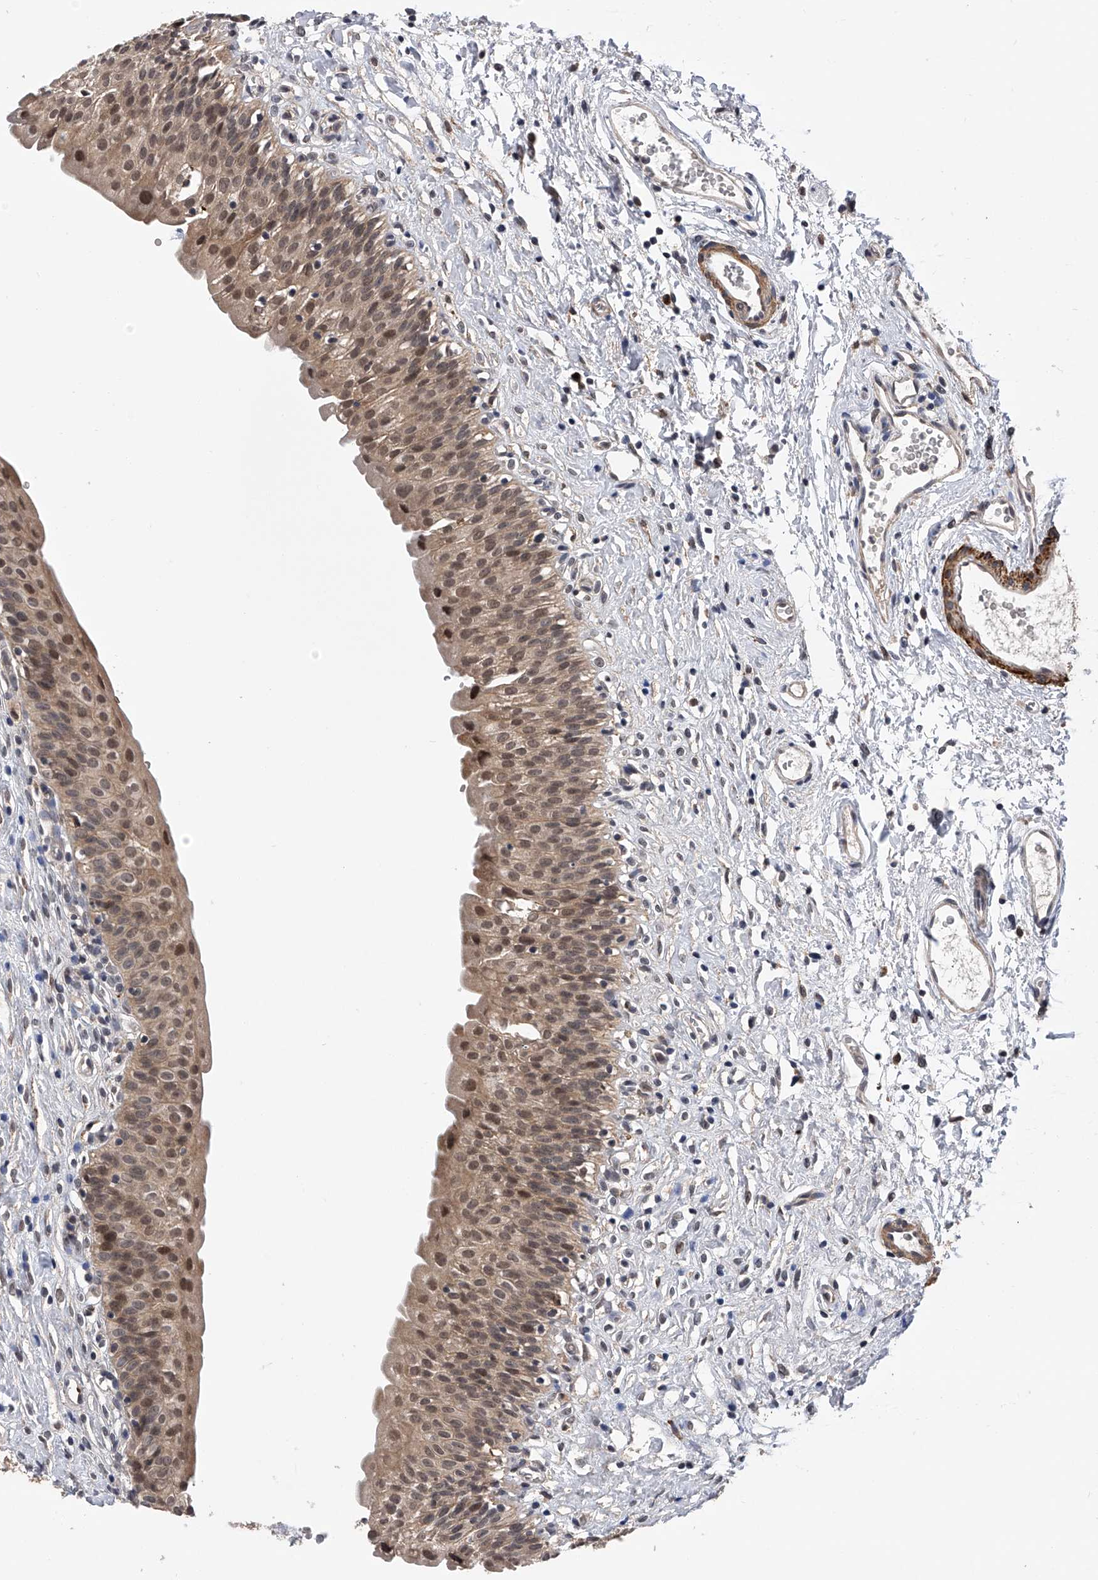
{"staining": {"intensity": "moderate", "quantity": "25%-75%", "location": "cytoplasmic/membranous,nuclear"}, "tissue": "urinary bladder", "cell_type": "Urothelial cells", "image_type": "normal", "snomed": [{"axis": "morphology", "description": "Normal tissue, NOS"}, {"axis": "topography", "description": "Urinary bladder"}], "caption": "Immunohistochemical staining of benign human urinary bladder reveals medium levels of moderate cytoplasmic/membranous,nuclear expression in about 25%-75% of urothelial cells.", "gene": "SPOCK1", "patient": {"sex": "male", "age": 51}}